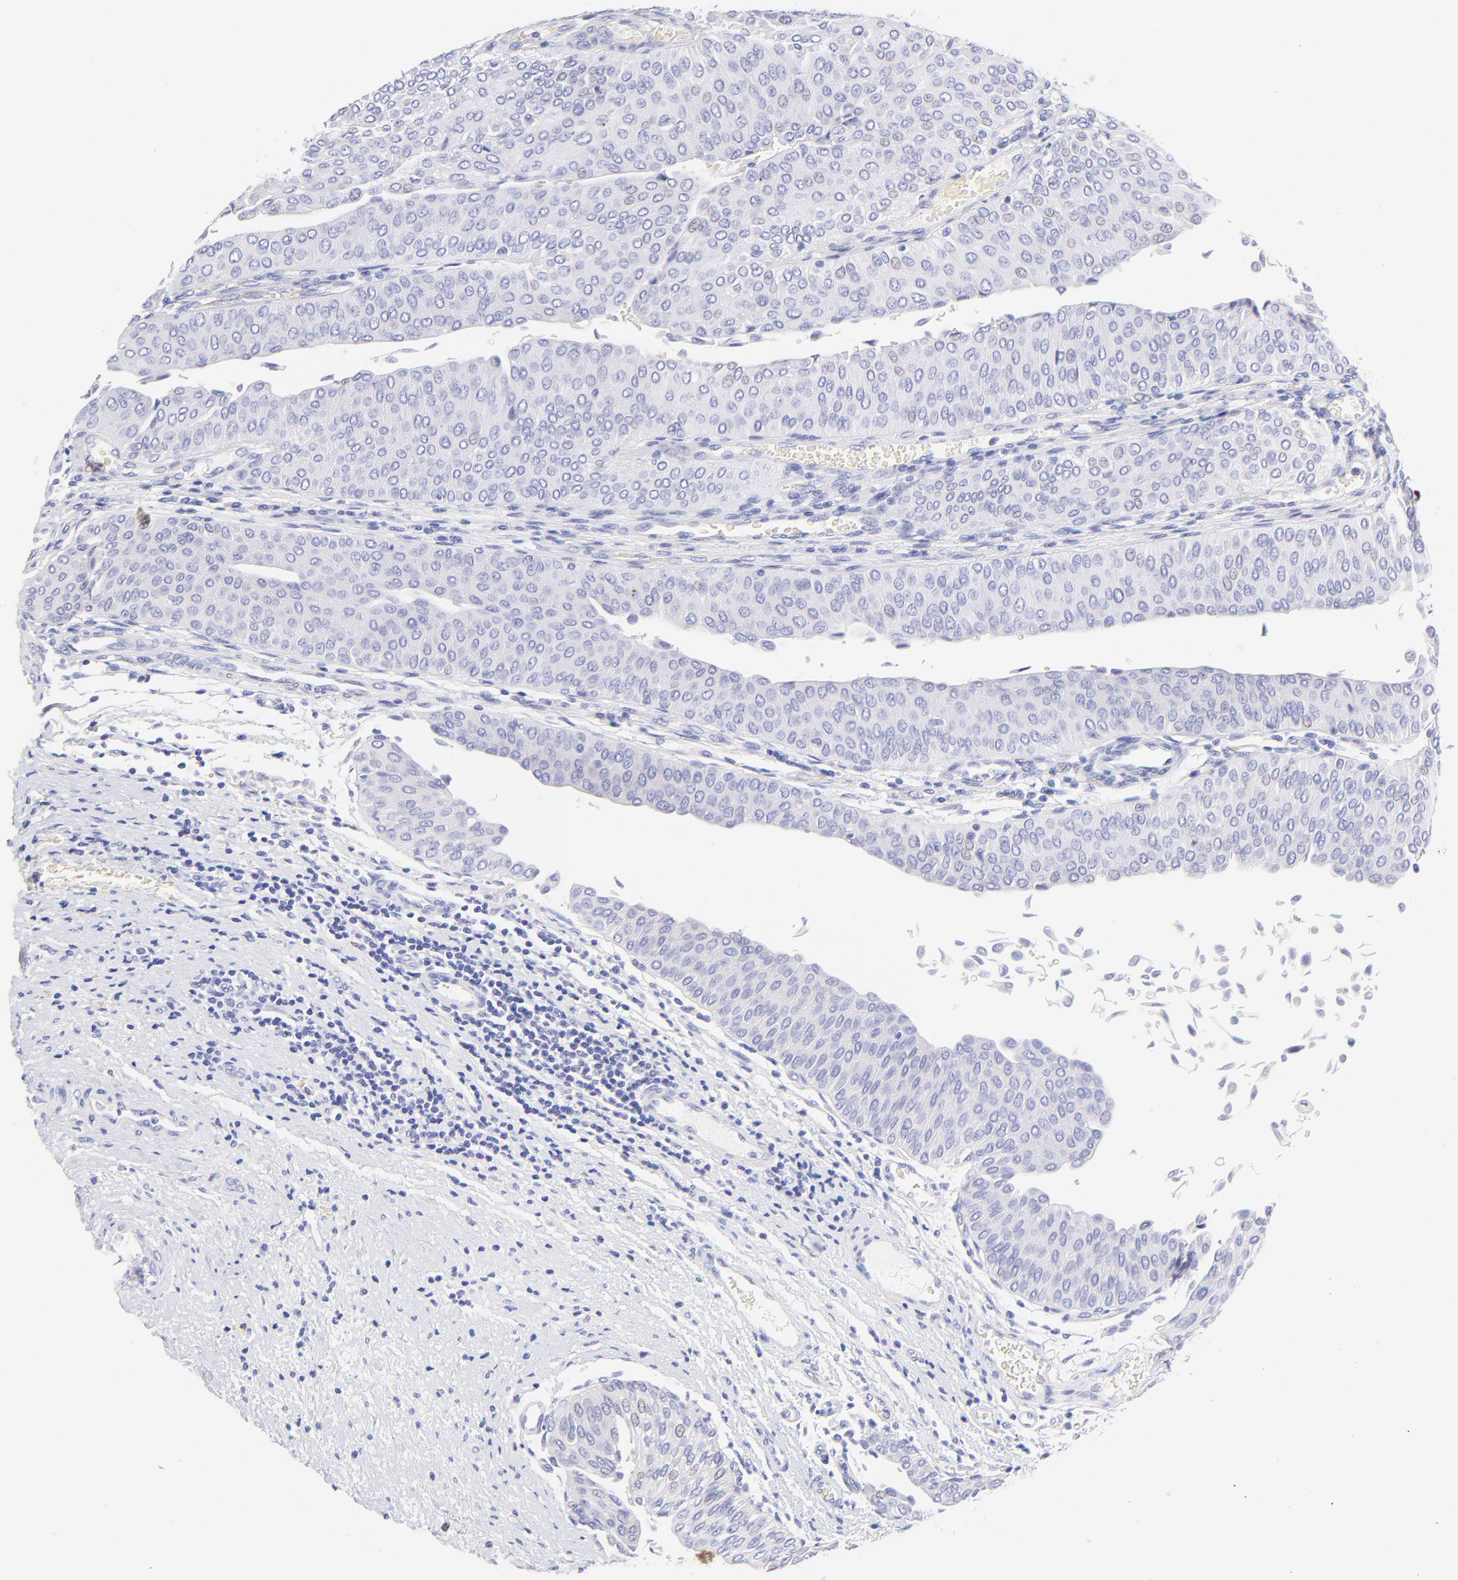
{"staining": {"intensity": "negative", "quantity": "none", "location": "none"}, "tissue": "urothelial cancer", "cell_type": "Tumor cells", "image_type": "cancer", "snomed": [{"axis": "morphology", "description": "Urothelial carcinoma, Low grade"}, {"axis": "topography", "description": "Urinary bladder"}], "caption": "High power microscopy image of an IHC histopathology image of urothelial cancer, revealing no significant expression in tumor cells.", "gene": "FRMPD3", "patient": {"sex": "male", "age": 64}}